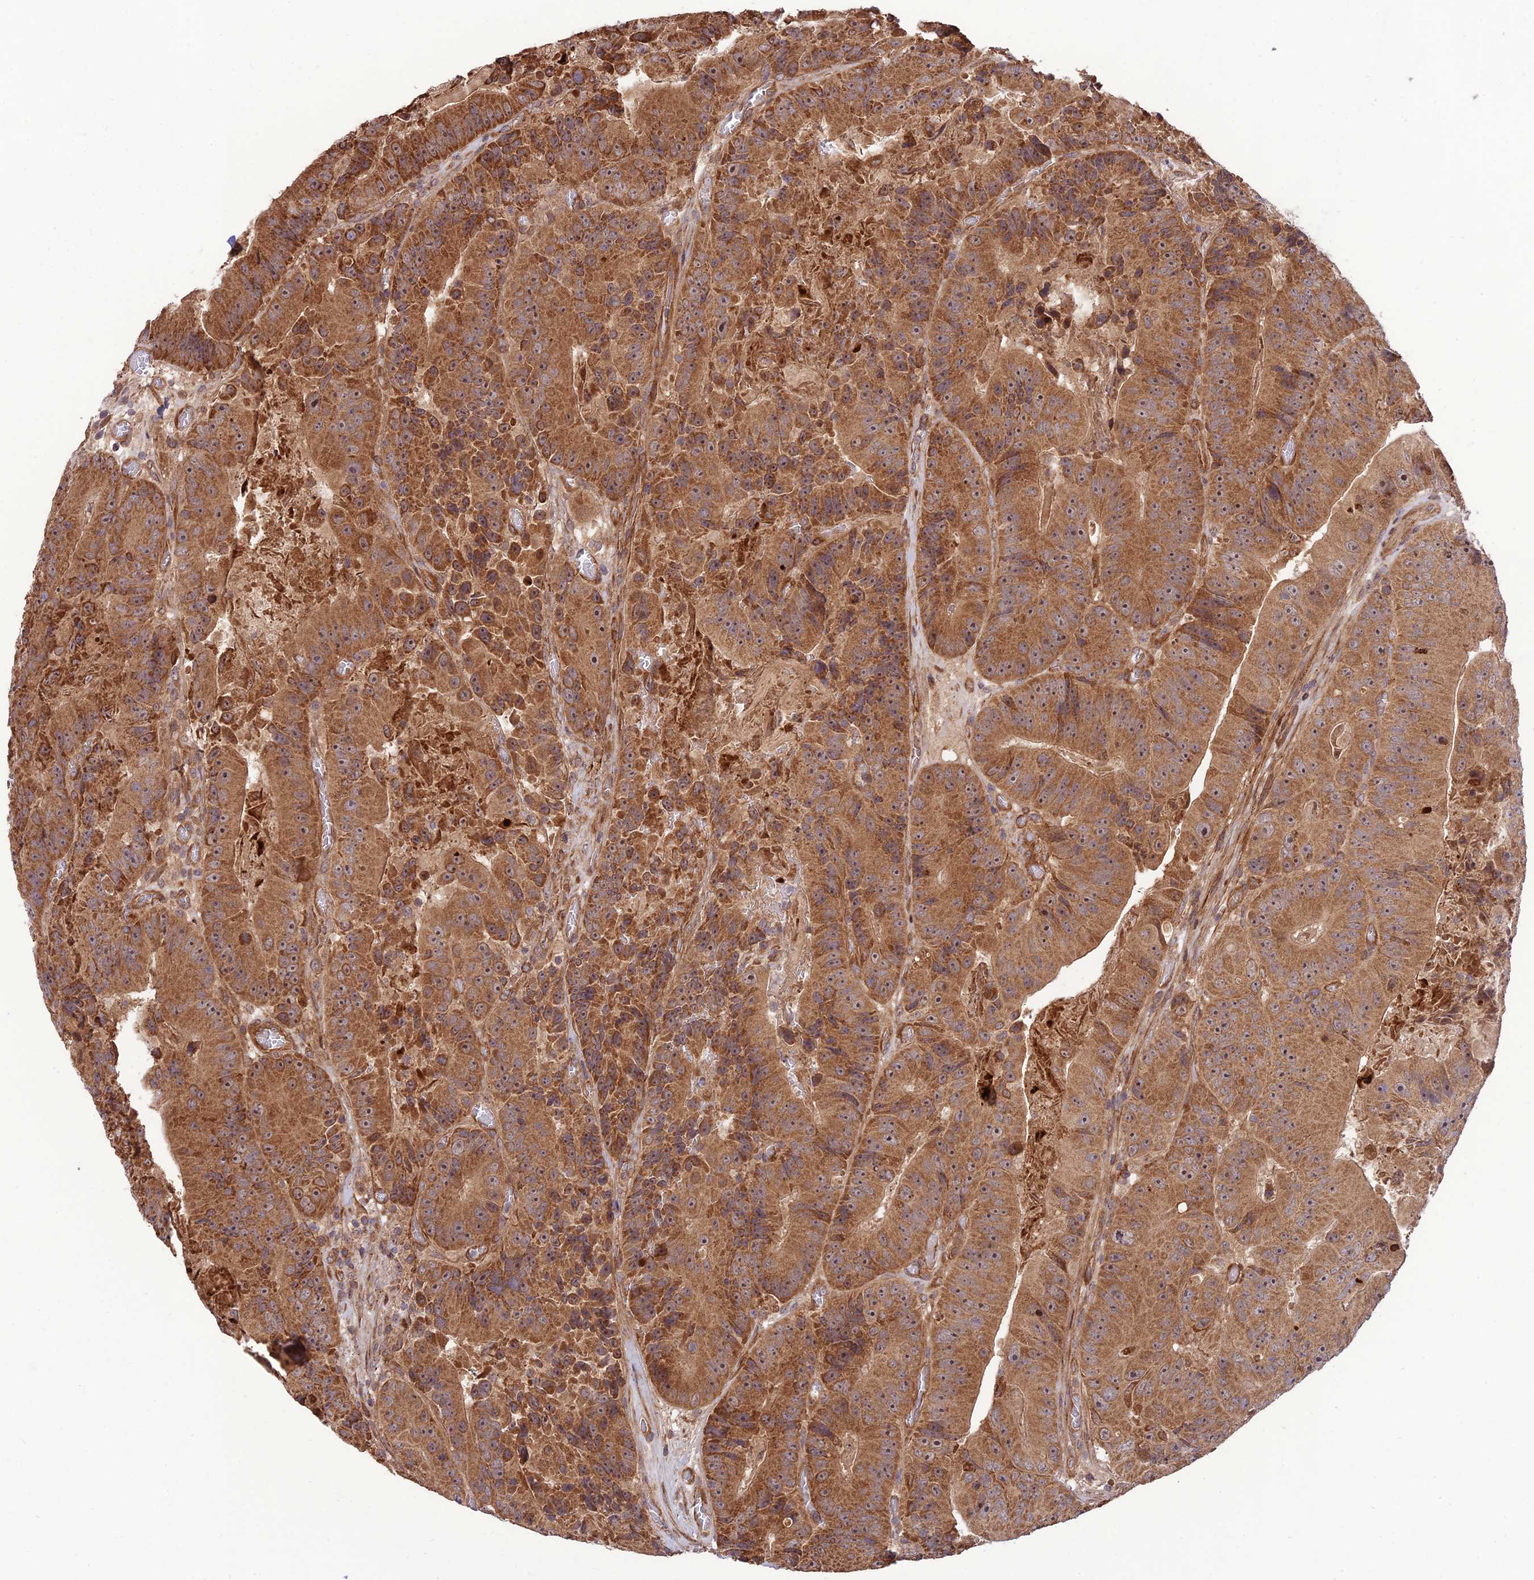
{"staining": {"intensity": "moderate", "quantity": ">75%", "location": "cytoplasmic/membranous"}, "tissue": "colorectal cancer", "cell_type": "Tumor cells", "image_type": "cancer", "snomed": [{"axis": "morphology", "description": "Adenocarcinoma, NOS"}, {"axis": "topography", "description": "Colon"}], "caption": "Colorectal cancer stained with a brown dye displays moderate cytoplasmic/membranous positive expression in about >75% of tumor cells.", "gene": "PLEKHG2", "patient": {"sex": "female", "age": 86}}